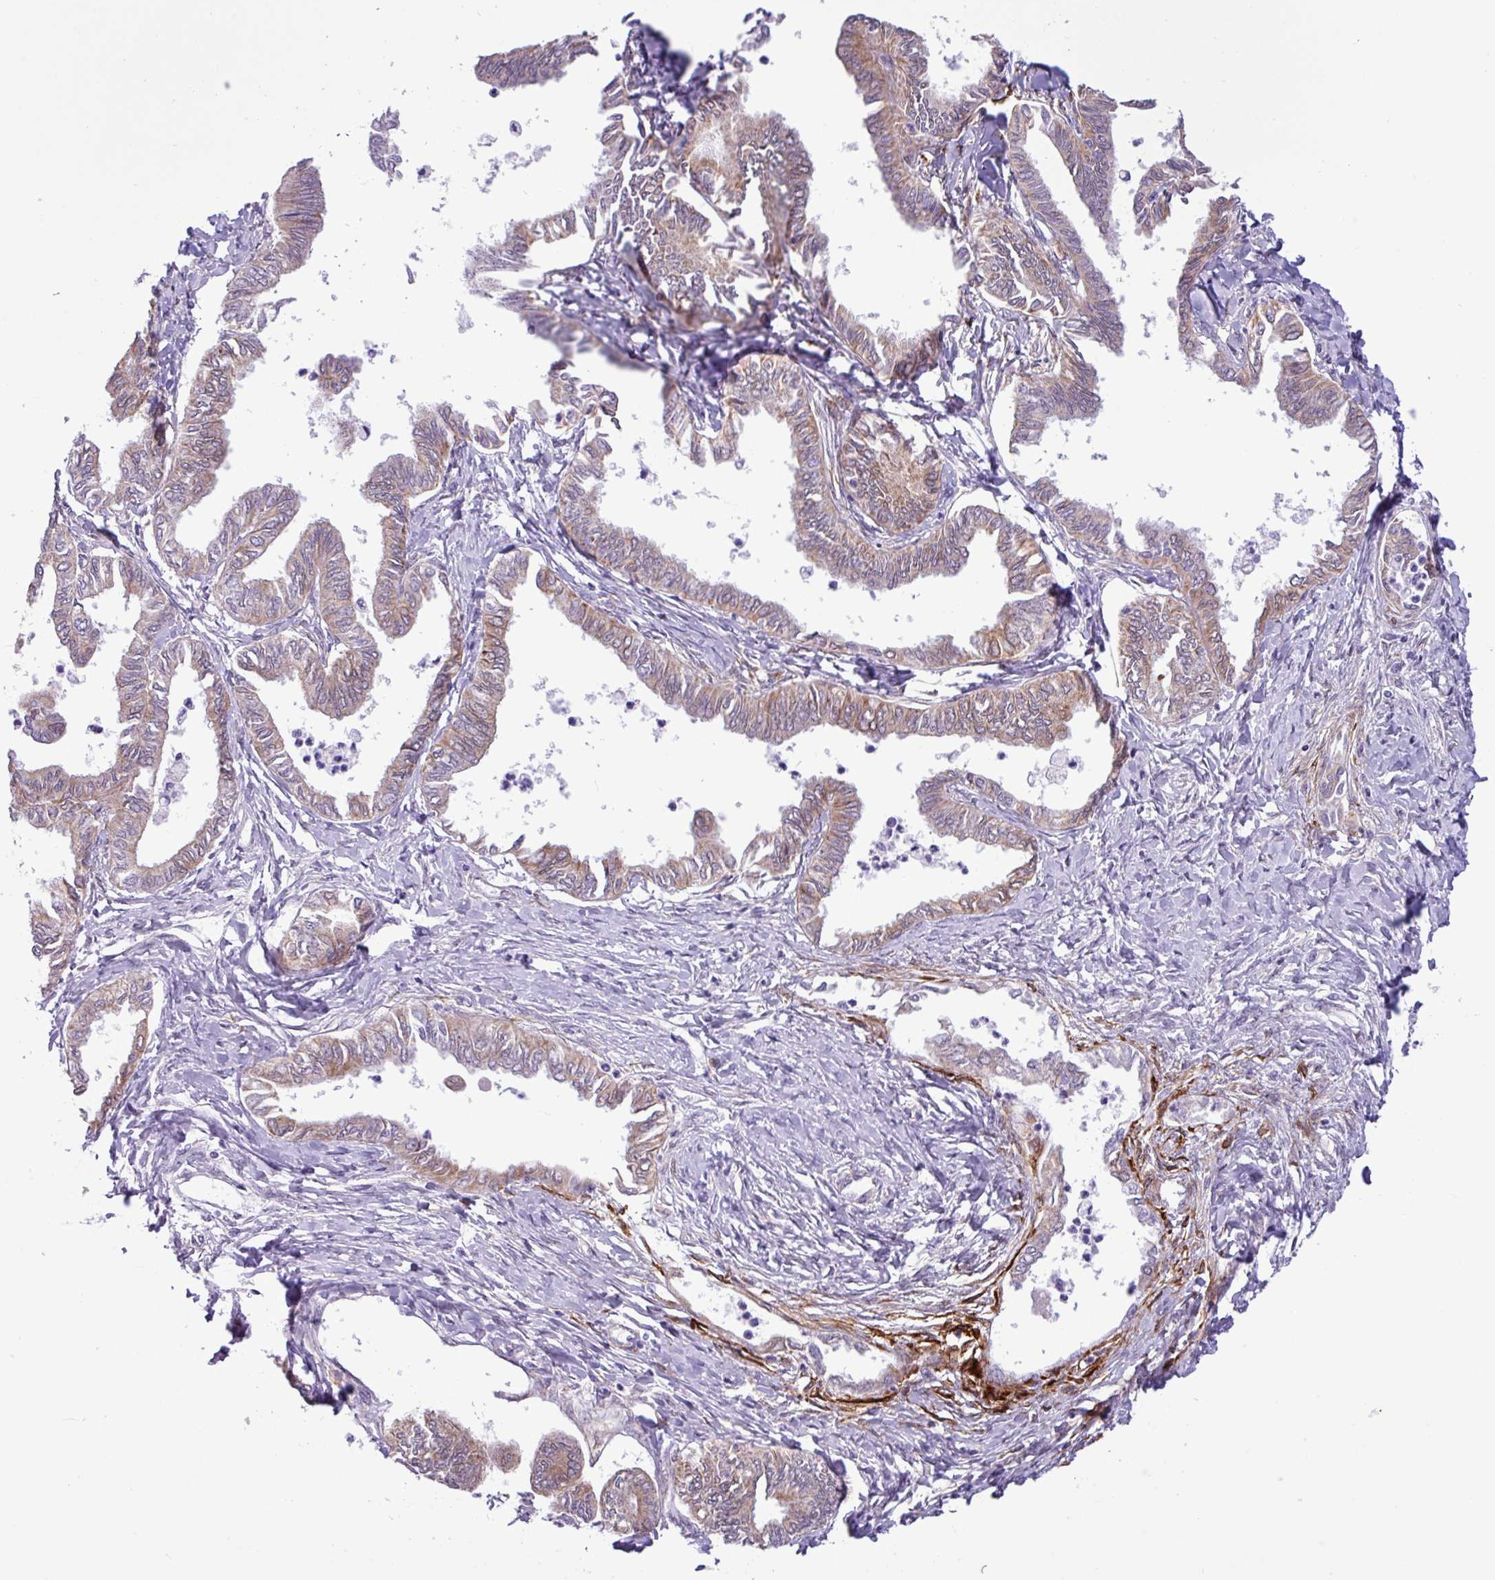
{"staining": {"intensity": "weak", "quantity": ">75%", "location": "cytoplasmic/membranous"}, "tissue": "ovarian cancer", "cell_type": "Tumor cells", "image_type": "cancer", "snomed": [{"axis": "morphology", "description": "Carcinoma, endometroid"}, {"axis": "topography", "description": "Ovary"}], "caption": "About >75% of tumor cells in human ovarian endometroid carcinoma display weak cytoplasmic/membranous protein staining as visualized by brown immunohistochemical staining.", "gene": "SLC38A1", "patient": {"sex": "female", "age": 70}}